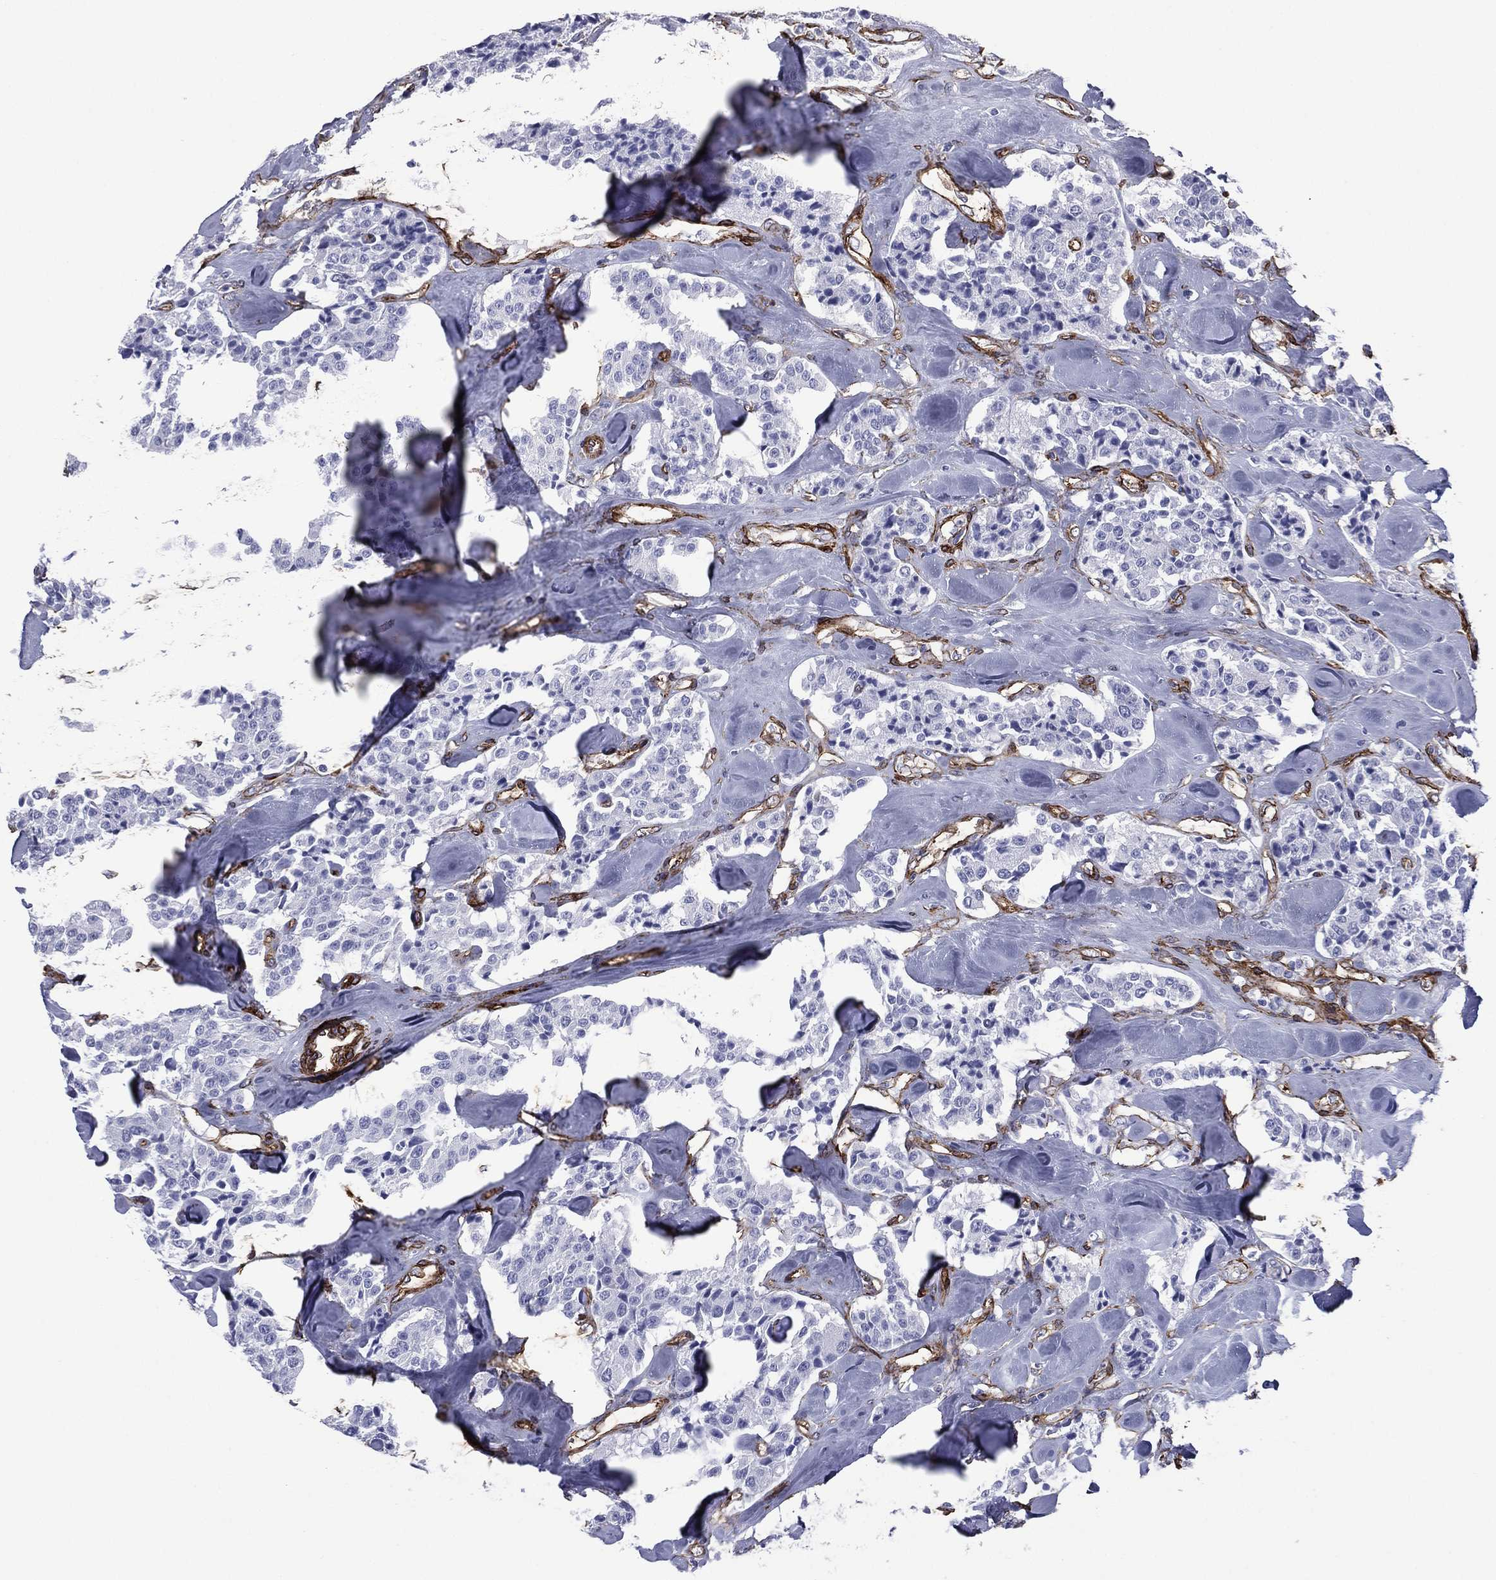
{"staining": {"intensity": "negative", "quantity": "none", "location": "none"}, "tissue": "carcinoid", "cell_type": "Tumor cells", "image_type": "cancer", "snomed": [{"axis": "morphology", "description": "Carcinoid, malignant, NOS"}, {"axis": "topography", "description": "Pancreas"}], "caption": "Immunohistochemistry (IHC) of human carcinoid exhibits no expression in tumor cells. (DAB IHC with hematoxylin counter stain).", "gene": "CAVIN3", "patient": {"sex": "male", "age": 41}}